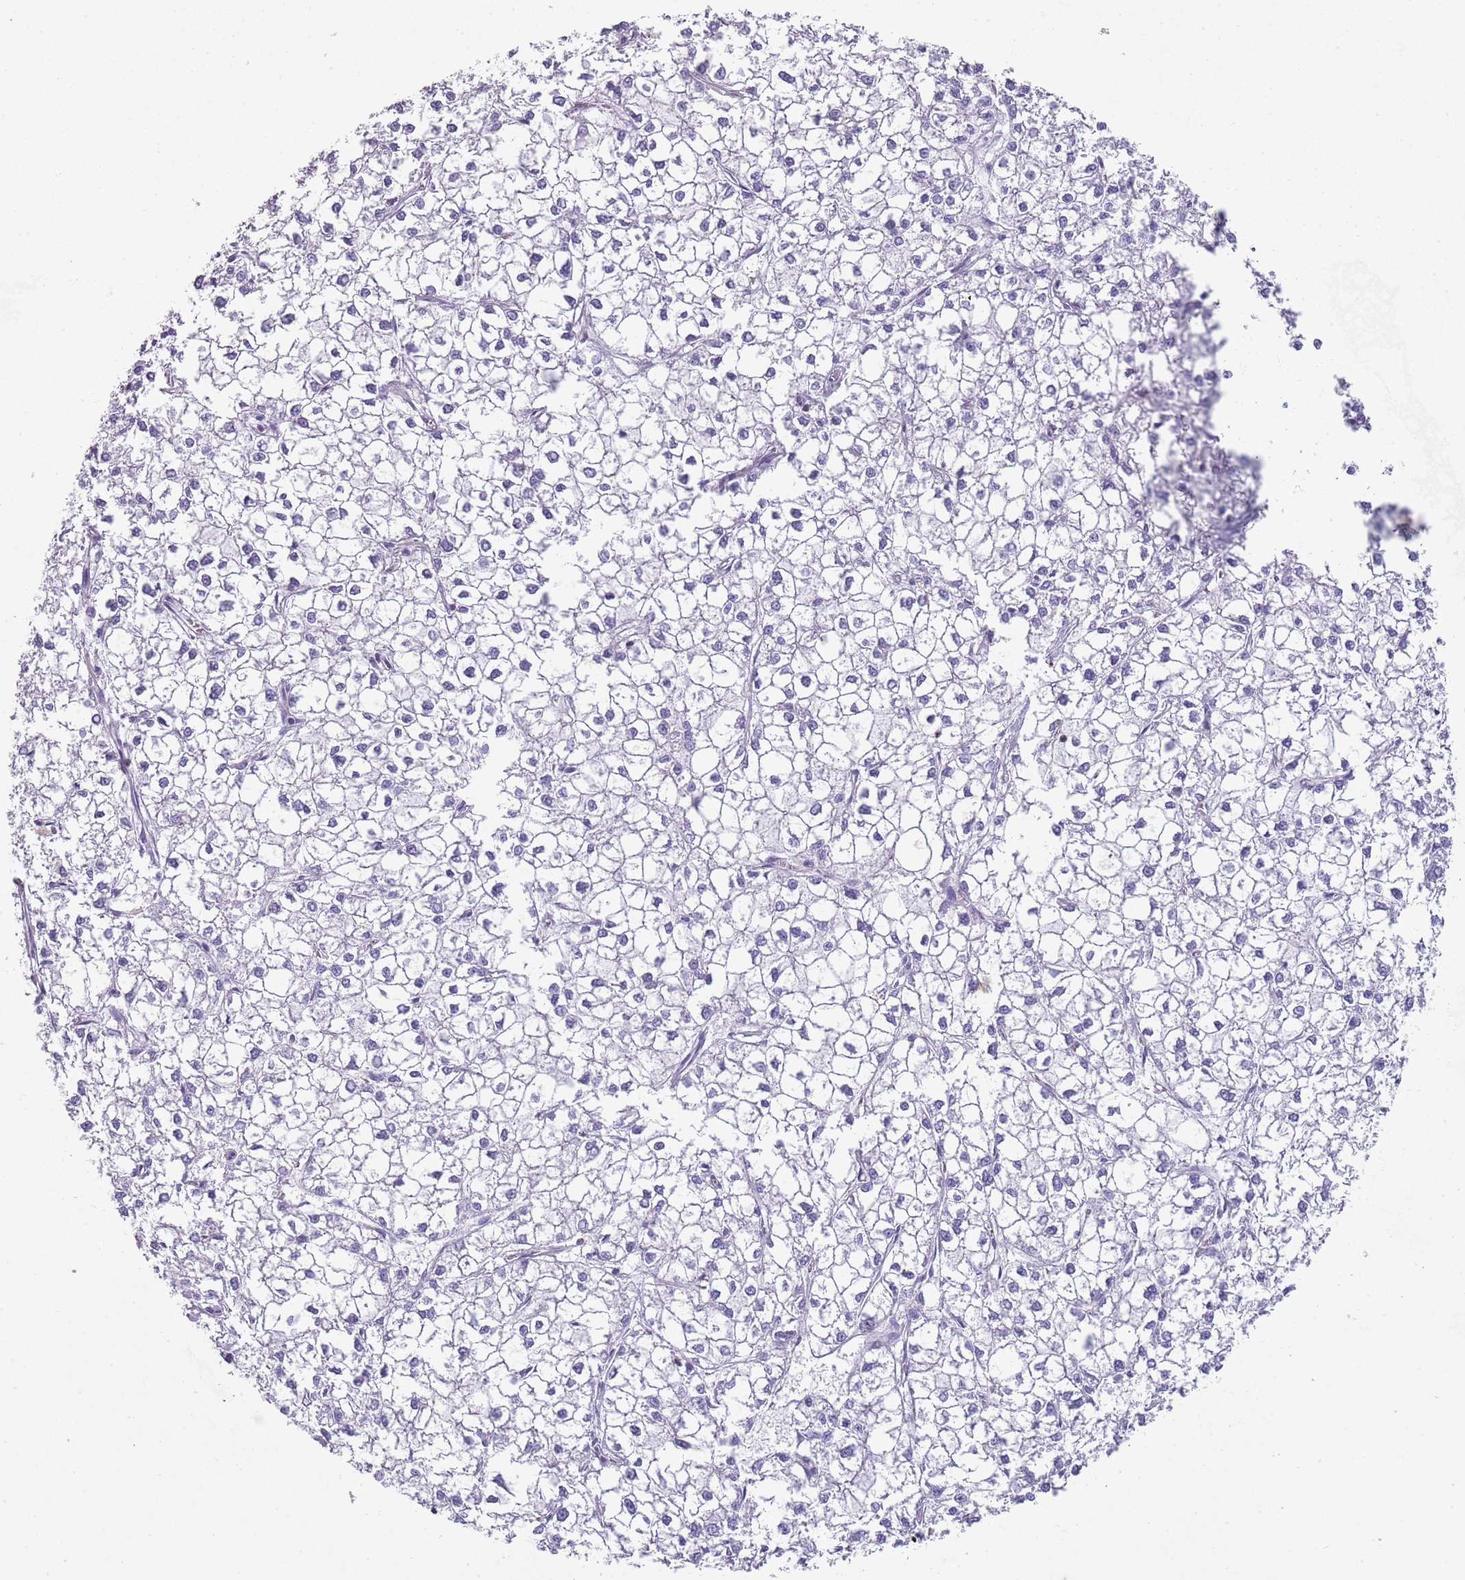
{"staining": {"intensity": "negative", "quantity": "none", "location": "none"}, "tissue": "liver cancer", "cell_type": "Tumor cells", "image_type": "cancer", "snomed": [{"axis": "morphology", "description": "Carcinoma, Hepatocellular, NOS"}, {"axis": "topography", "description": "Liver"}], "caption": "Liver cancer was stained to show a protein in brown. There is no significant expression in tumor cells. (DAB (3,3'-diaminobenzidine) immunohistochemistry with hematoxylin counter stain).", "gene": "NBPF20", "patient": {"sex": "female", "age": 43}}